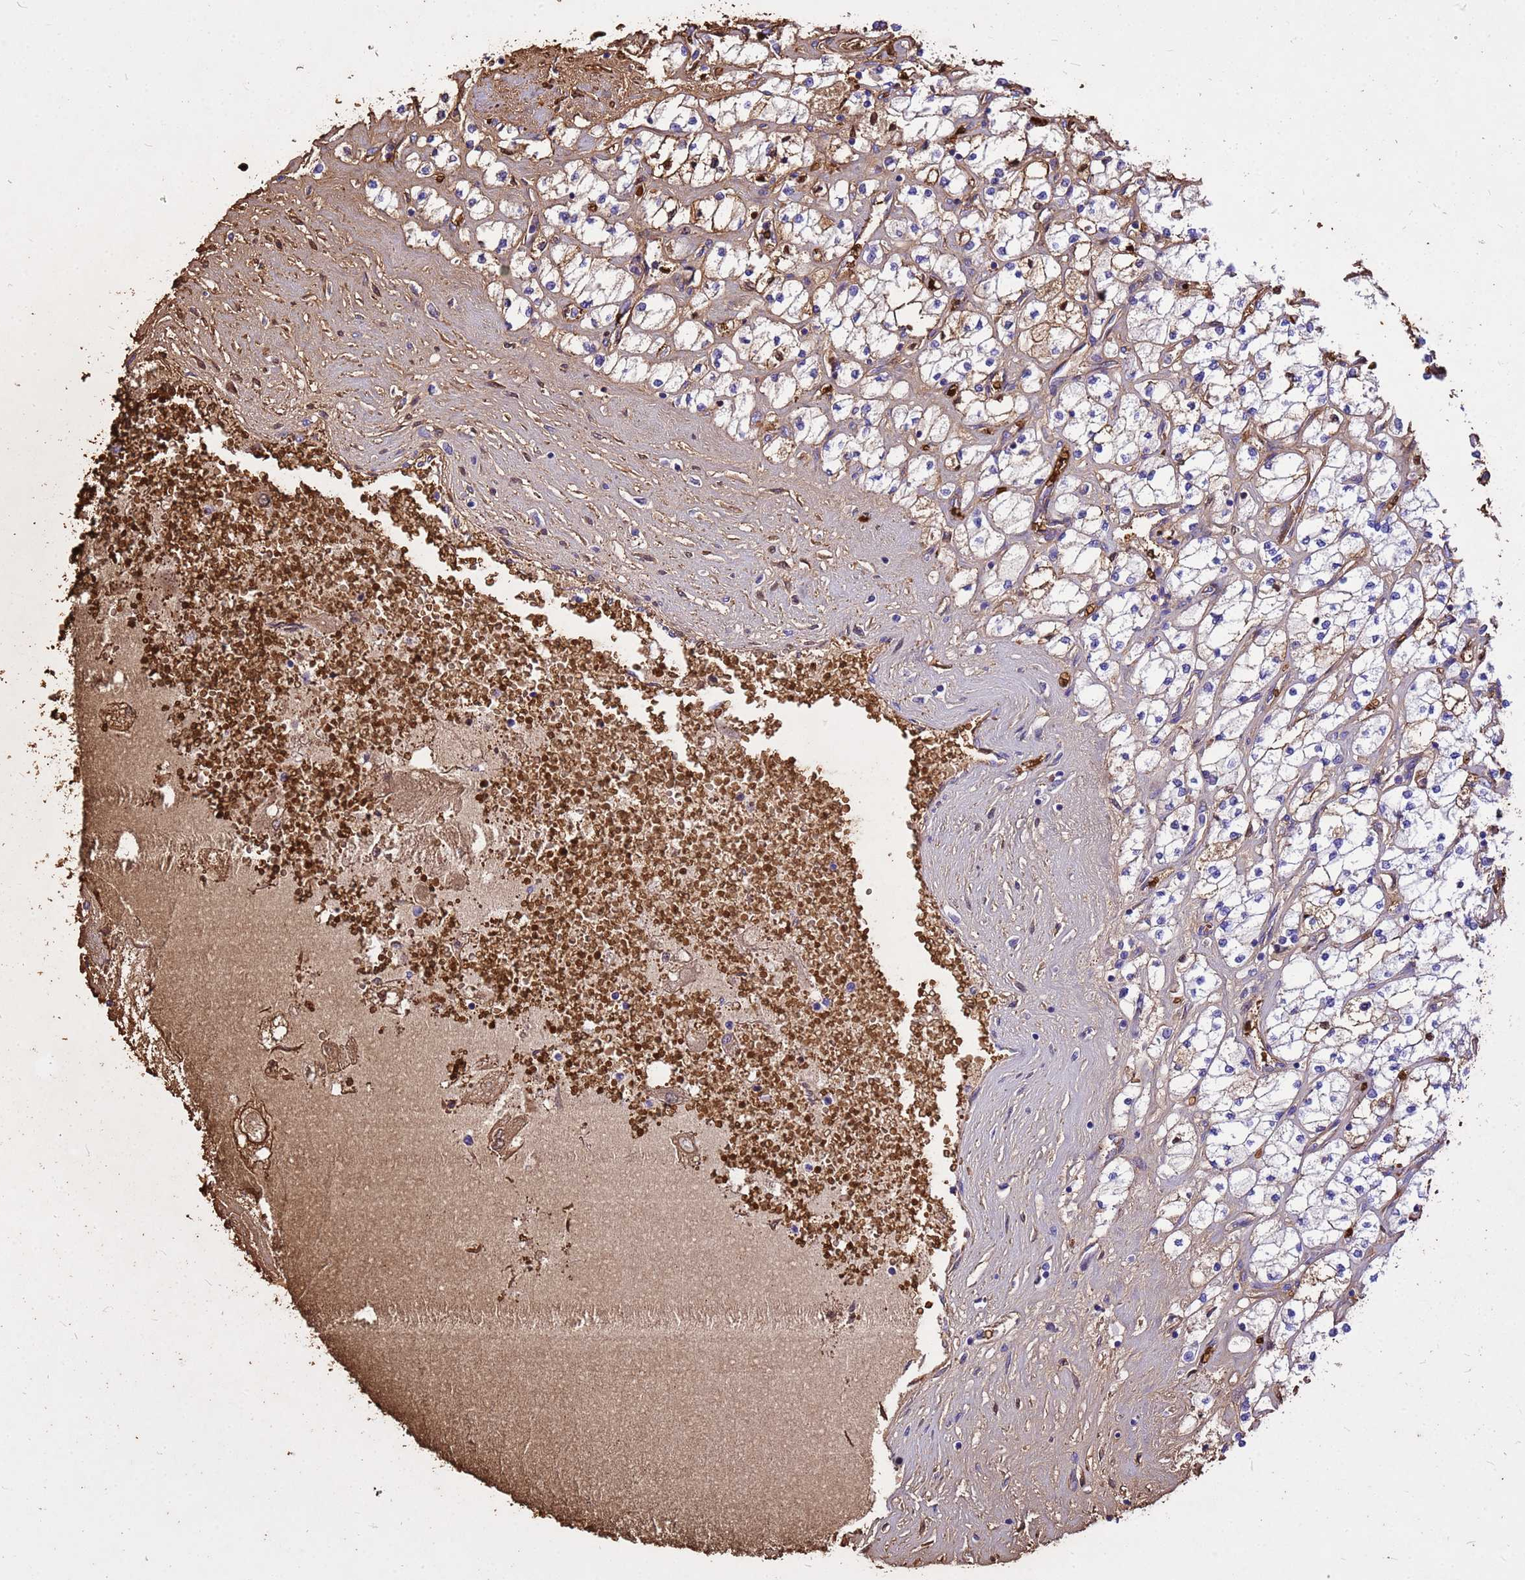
{"staining": {"intensity": "moderate", "quantity": "<25%", "location": "cytoplasmic/membranous"}, "tissue": "renal cancer", "cell_type": "Tumor cells", "image_type": "cancer", "snomed": [{"axis": "morphology", "description": "Adenocarcinoma, NOS"}, {"axis": "topography", "description": "Kidney"}], "caption": "Protein expression analysis of human adenocarcinoma (renal) reveals moderate cytoplasmic/membranous expression in about <25% of tumor cells.", "gene": "HBA2", "patient": {"sex": "male", "age": 80}}